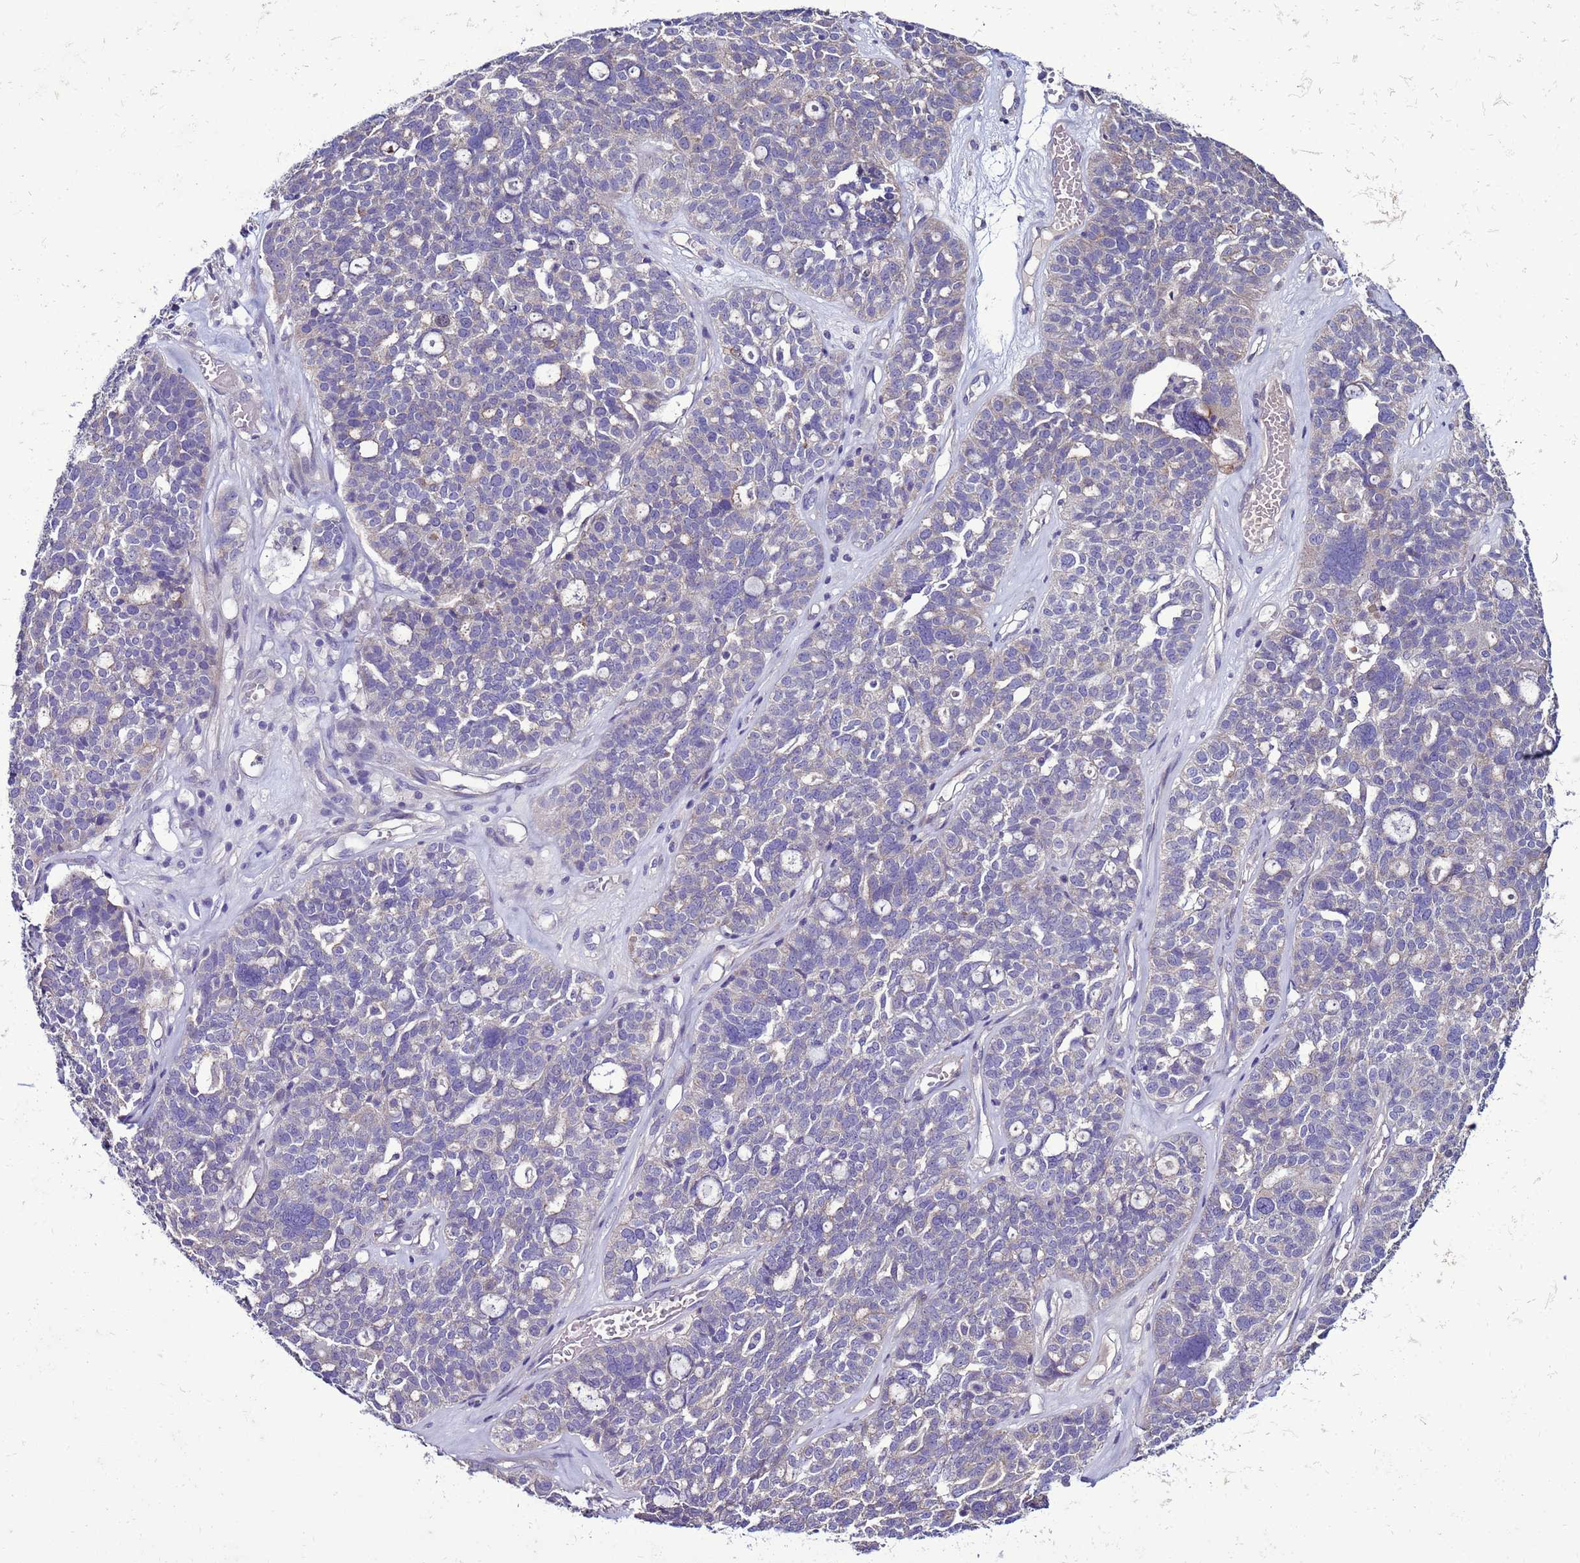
{"staining": {"intensity": "negative", "quantity": "none", "location": "none"}, "tissue": "ovarian cancer", "cell_type": "Tumor cells", "image_type": "cancer", "snomed": [{"axis": "morphology", "description": "Cystadenocarcinoma, serous, NOS"}, {"axis": "topography", "description": "Ovary"}], "caption": "Immunohistochemistry photomicrograph of human ovarian serous cystadenocarcinoma stained for a protein (brown), which demonstrates no positivity in tumor cells. (DAB immunohistochemistry (IHC), high magnification).", "gene": "RABL2B", "patient": {"sex": "female", "age": 59}}